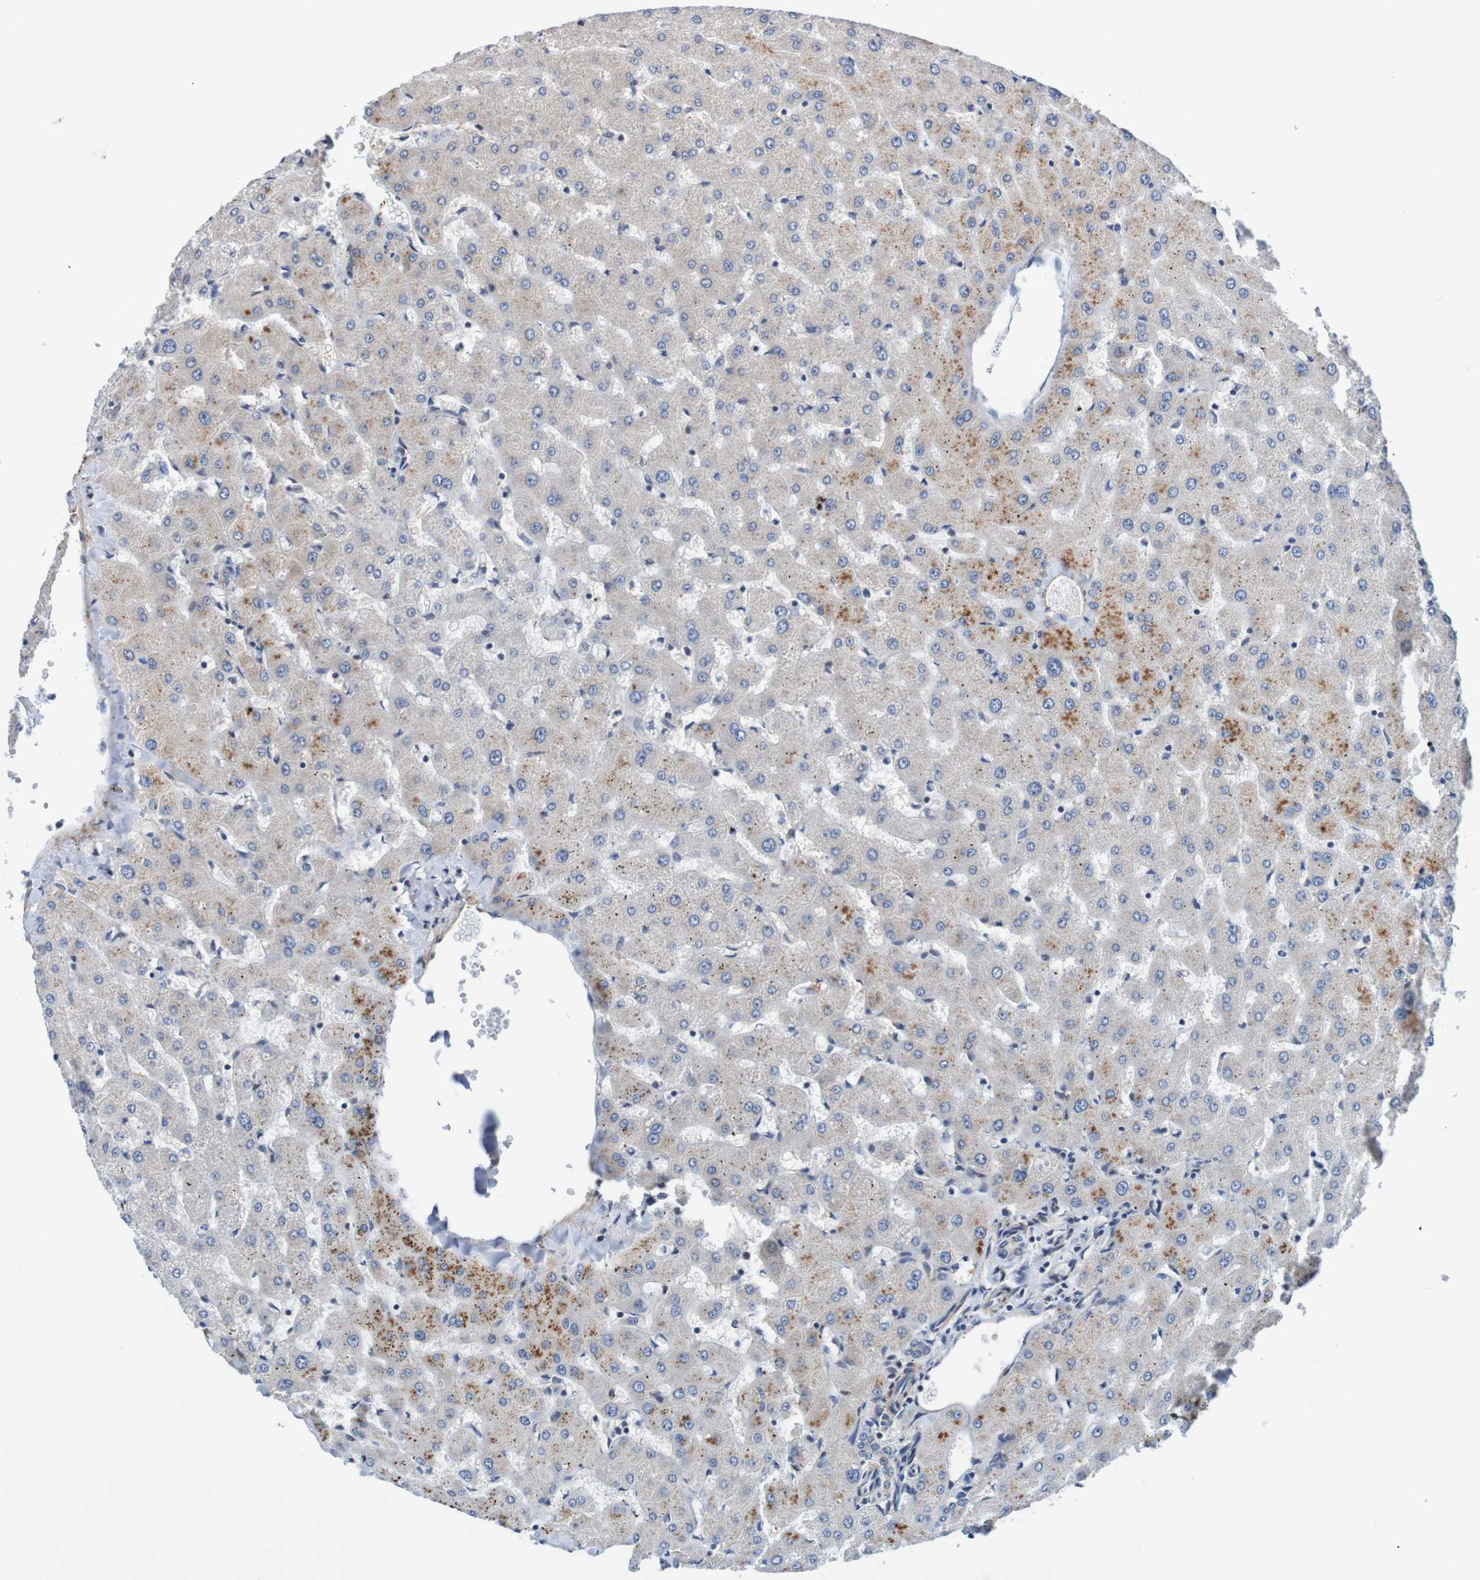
{"staining": {"intensity": "negative", "quantity": "none", "location": "none"}, "tissue": "liver", "cell_type": "Cholangiocytes", "image_type": "normal", "snomed": [{"axis": "morphology", "description": "Normal tissue, NOS"}, {"axis": "topography", "description": "Liver"}], "caption": "Unremarkable liver was stained to show a protein in brown. There is no significant expression in cholangiocytes. Brightfield microscopy of IHC stained with DAB (3,3'-diaminobenzidine) (brown) and hematoxylin (blue), captured at high magnification.", "gene": "CPED1", "patient": {"sex": "female", "age": 63}}